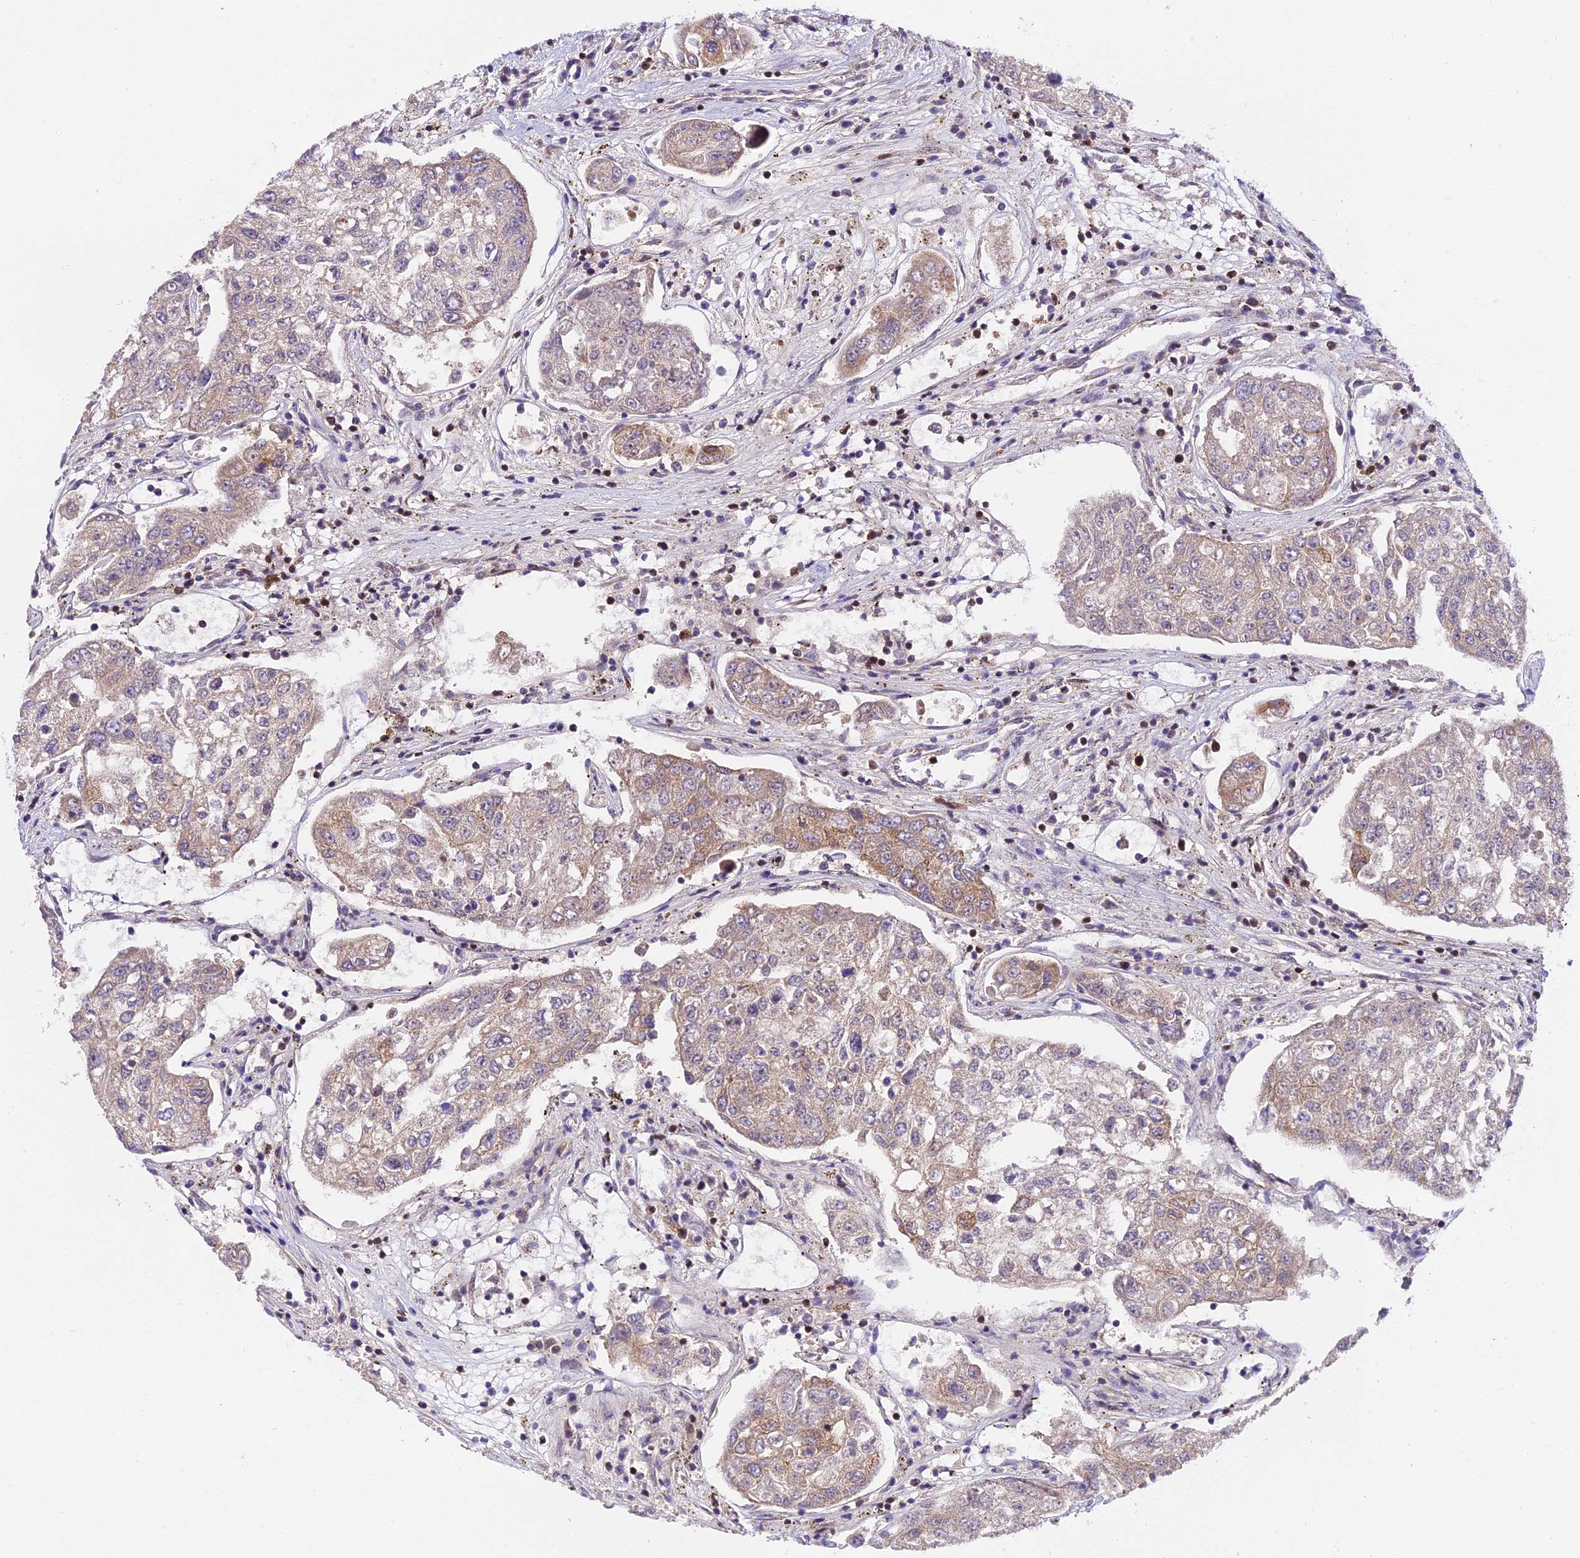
{"staining": {"intensity": "weak", "quantity": "25%-75%", "location": "cytoplasmic/membranous"}, "tissue": "urothelial cancer", "cell_type": "Tumor cells", "image_type": "cancer", "snomed": [{"axis": "morphology", "description": "Urothelial carcinoma, High grade"}, {"axis": "topography", "description": "Lymph node"}, {"axis": "topography", "description": "Urinary bladder"}], "caption": "Urothelial carcinoma (high-grade) tissue shows weak cytoplasmic/membranous positivity in about 25%-75% of tumor cells, visualized by immunohistochemistry. (Stains: DAB in brown, nuclei in blue, Microscopy: brightfield microscopy at high magnification).", "gene": "RAMAC", "patient": {"sex": "male", "age": 51}}